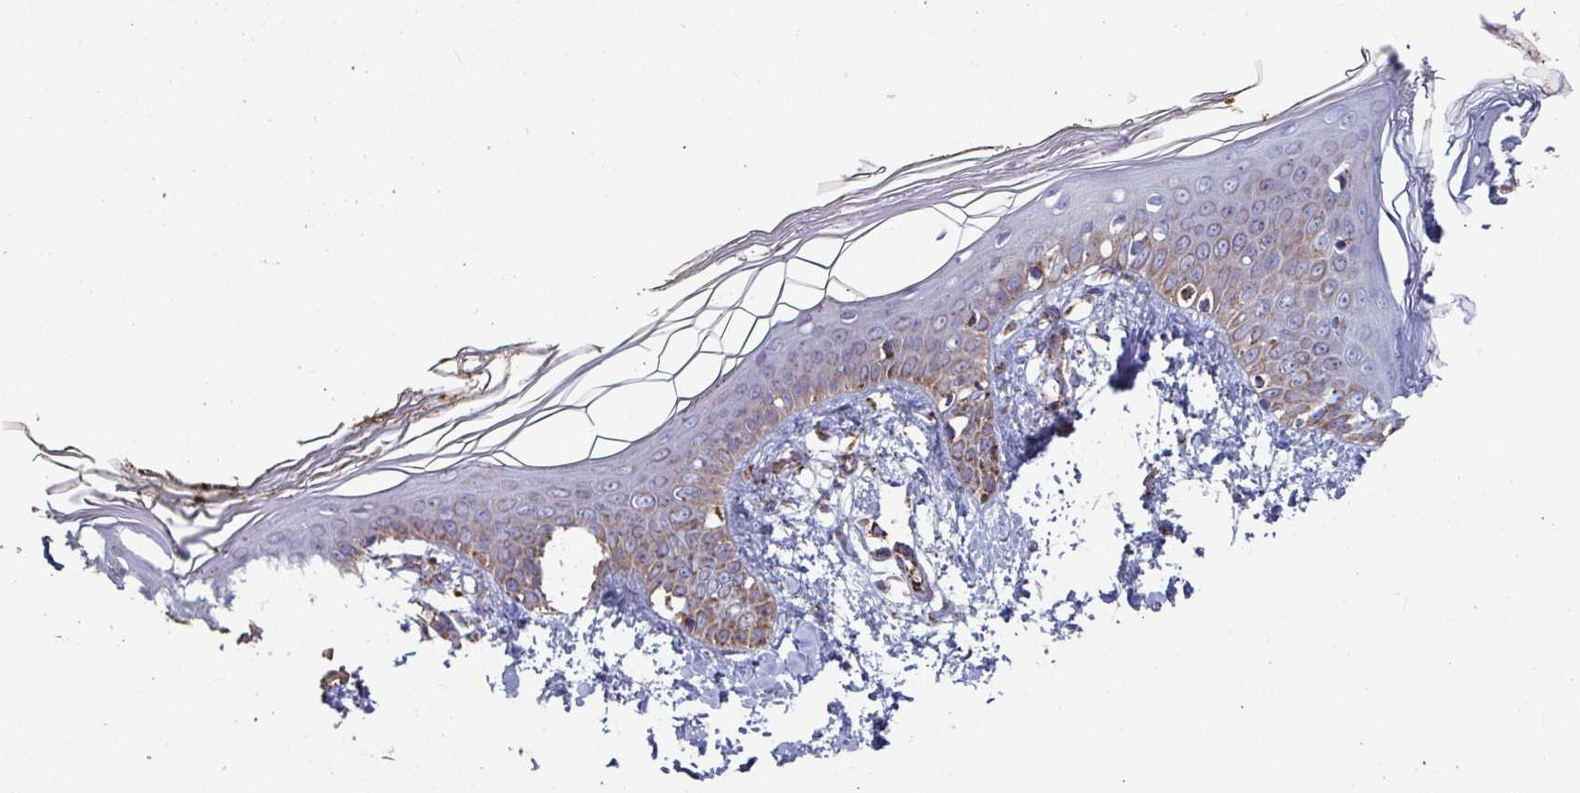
{"staining": {"intensity": "strong", "quantity": "25%-75%", "location": "cytoplasmic/membranous"}, "tissue": "skin", "cell_type": "Fibroblasts", "image_type": "normal", "snomed": [{"axis": "morphology", "description": "Normal tissue, NOS"}, {"axis": "topography", "description": "Skin"}], "caption": "Protein staining displays strong cytoplasmic/membranous positivity in about 25%-75% of fibroblasts in normal skin.", "gene": "BCAT2", "patient": {"sex": "female", "age": 34}}